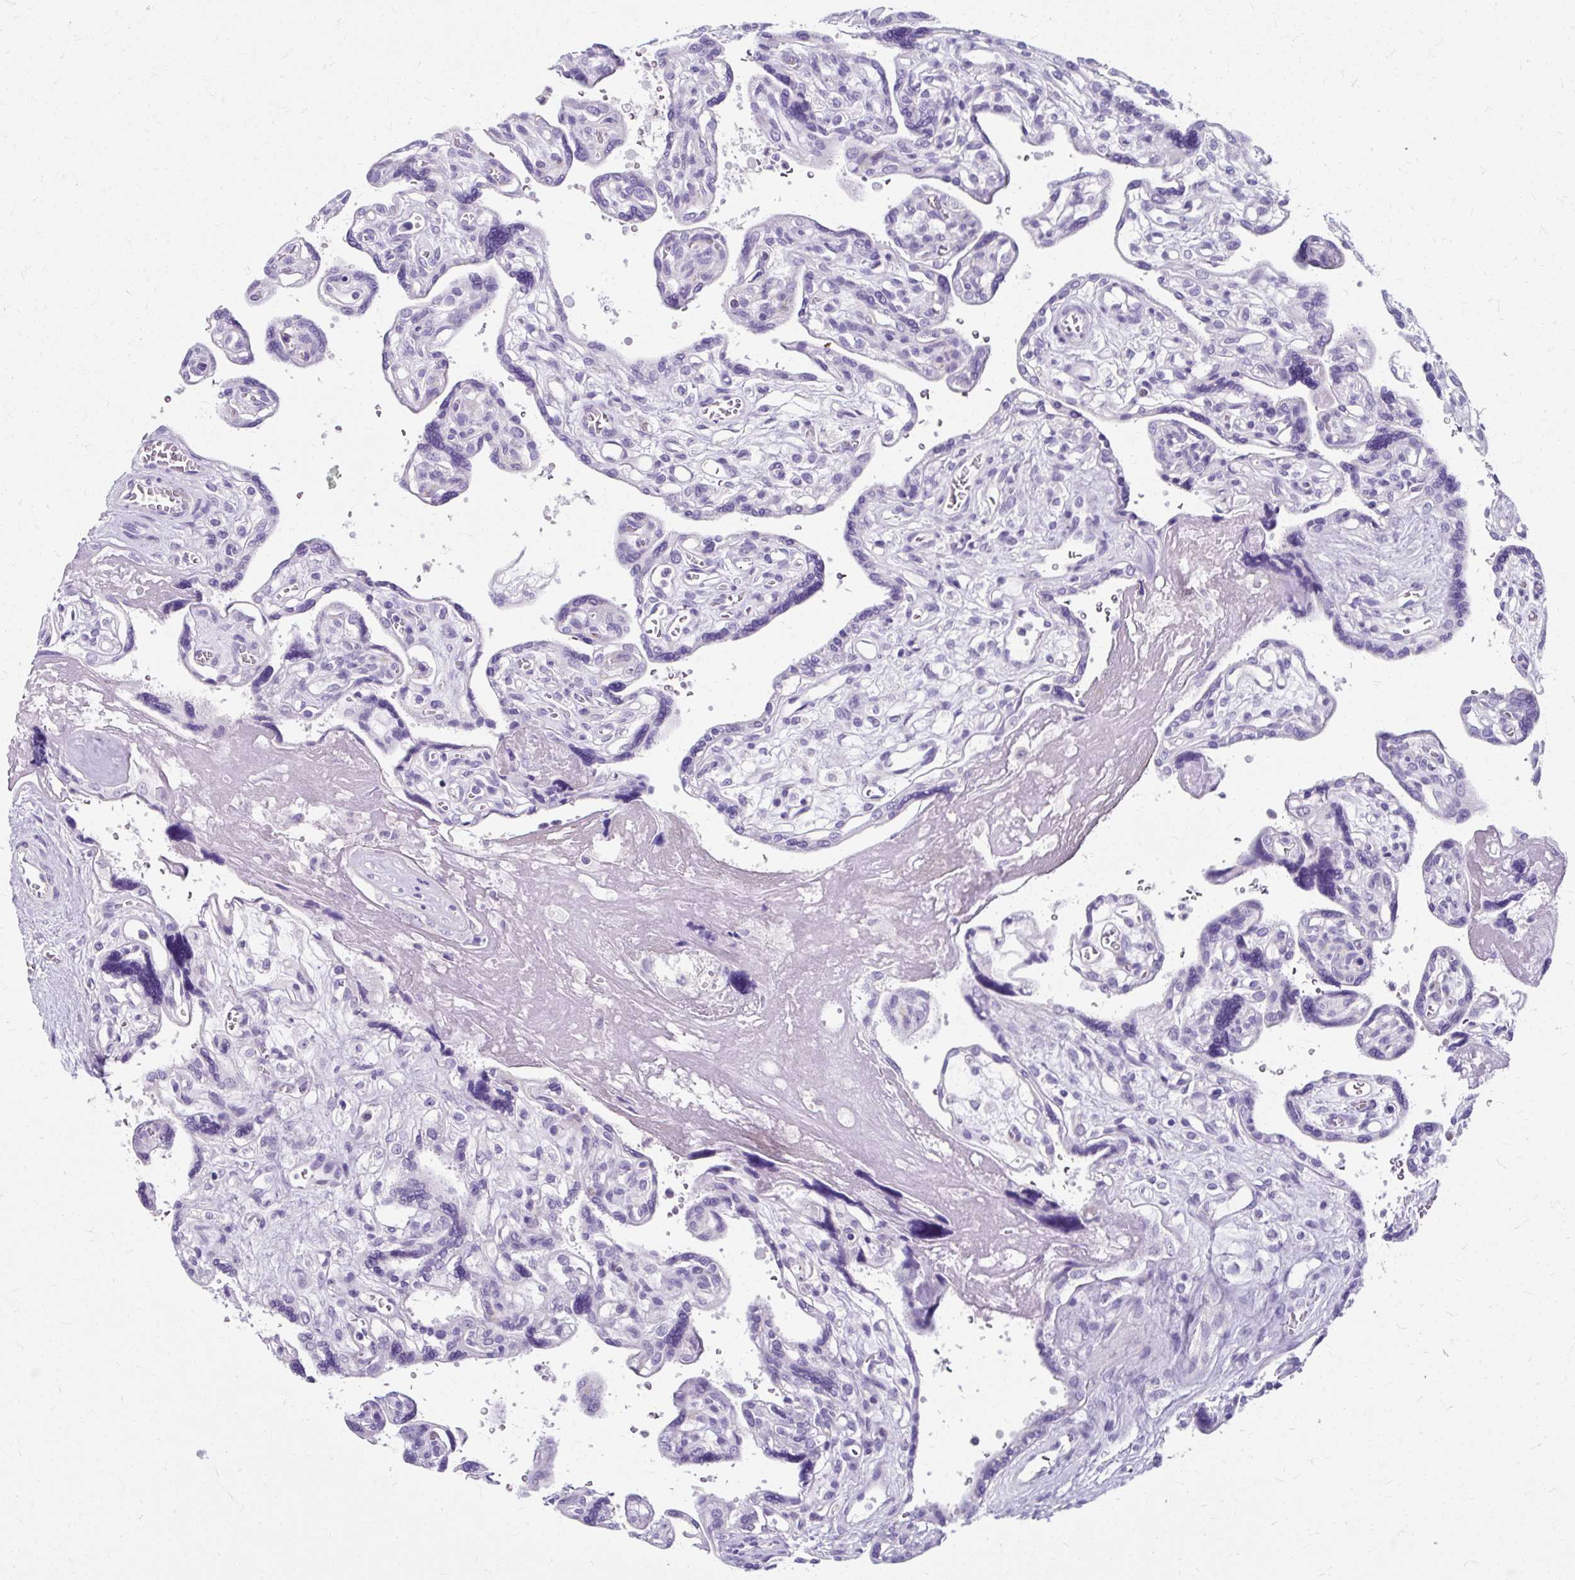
{"staining": {"intensity": "negative", "quantity": "none", "location": "none"}, "tissue": "placenta", "cell_type": "Trophoblastic cells", "image_type": "normal", "snomed": [{"axis": "morphology", "description": "Normal tissue, NOS"}, {"axis": "topography", "description": "Placenta"}], "caption": "Immunohistochemistry of unremarkable human placenta displays no staining in trophoblastic cells. (Brightfield microscopy of DAB (3,3'-diaminobenzidine) immunohistochemistry at high magnification).", "gene": "ZNF555", "patient": {"sex": "female", "age": 39}}